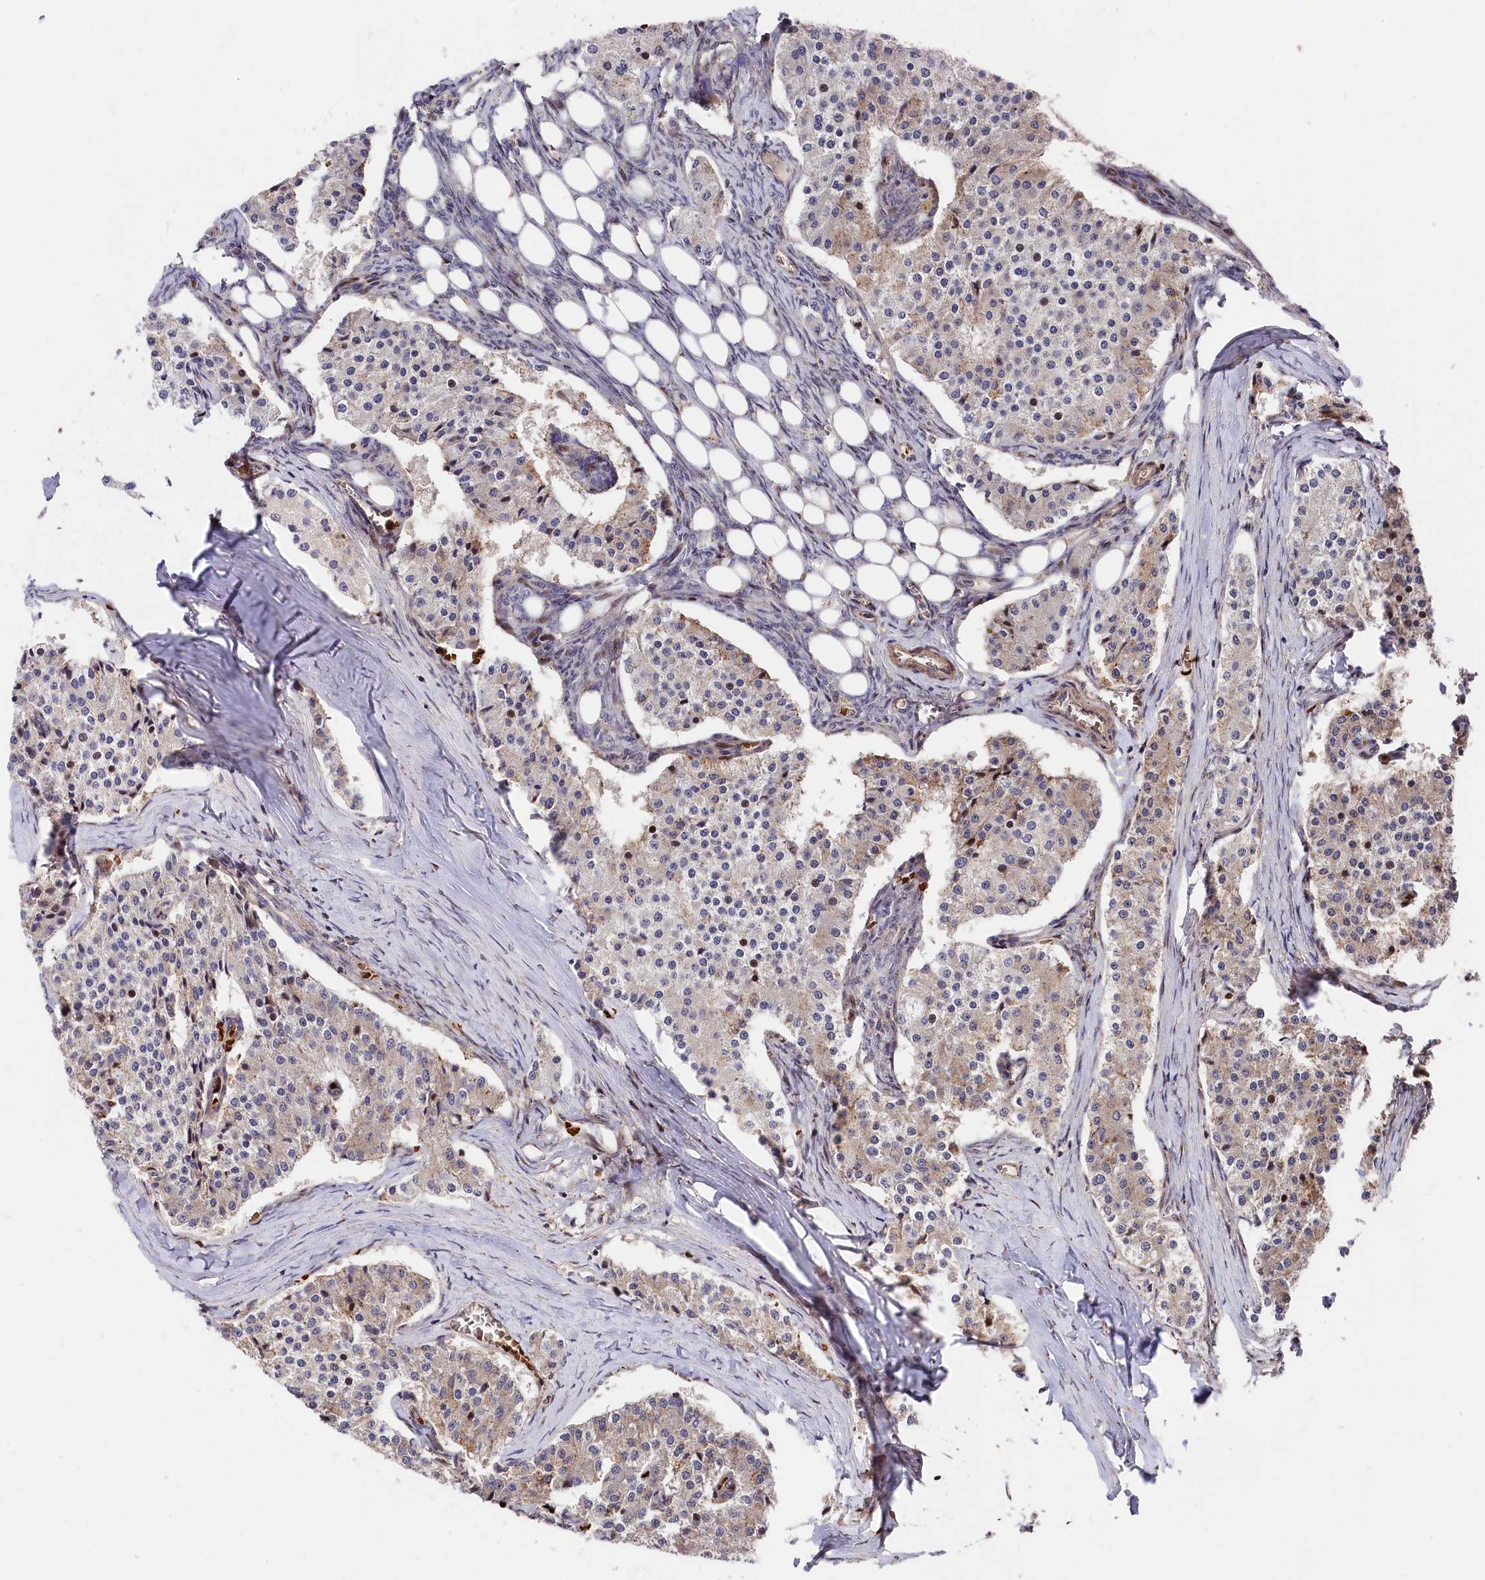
{"staining": {"intensity": "weak", "quantity": "<25%", "location": "cytoplasmic/membranous"}, "tissue": "carcinoid", "cell_type": "Tumor cells", "image_type": "cancer", "snomed": [{"axis": "morphology", "description": "Carcinoid, malignant, NOS"}, {"axis": "topography", "description": "Colon"}], "caption": "A high-resolution photomicrograph shows IHC staining of carcinoid, which exhibits no significant expression in tumor cells.", "gene": "TNKS1BP1", "patient": {"sex": "female", "age": 52}}